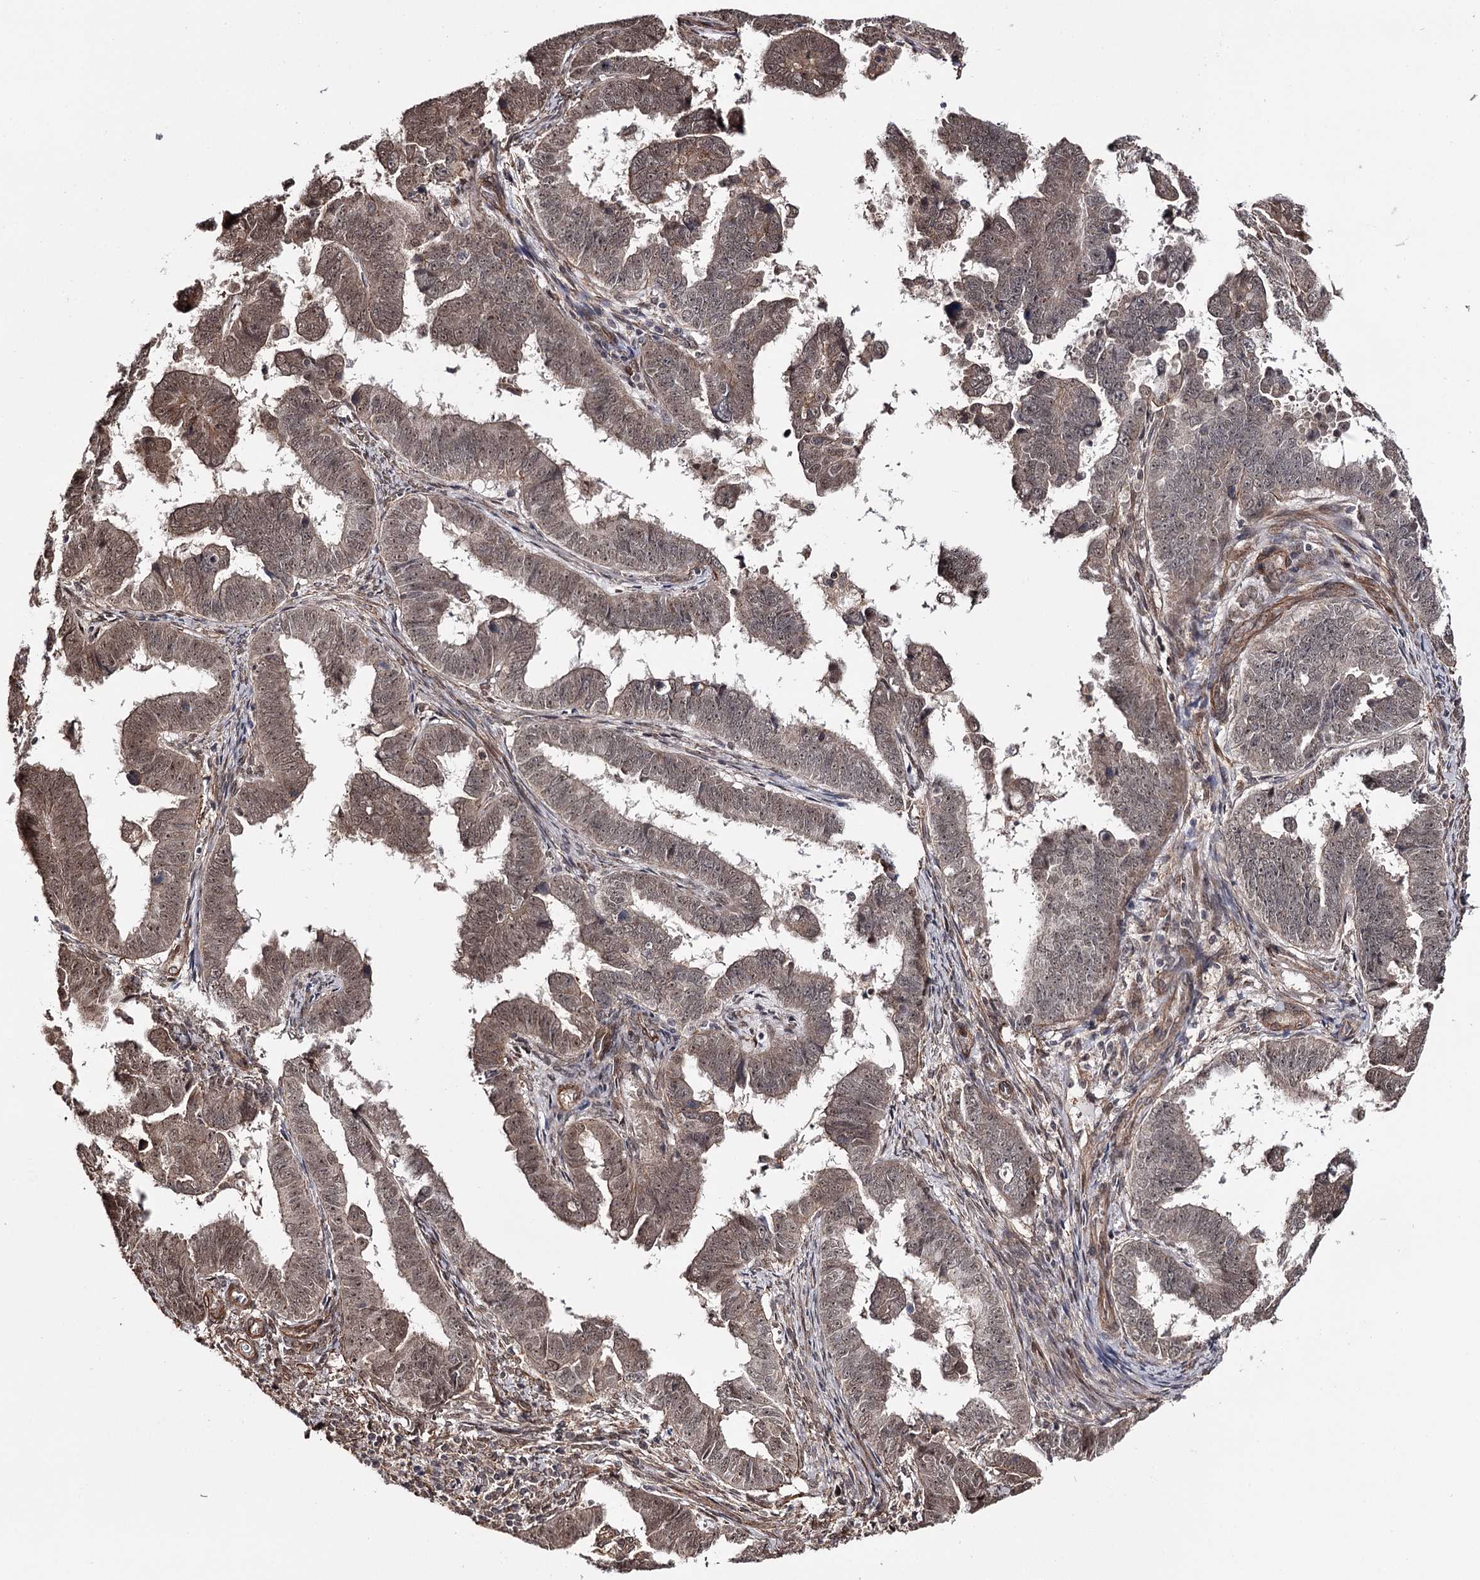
{"staining": {"intensity": "moderate", "quantity": ">75%", "location": "cytoplasmic/membranous,nuclear"}, "tissue": "endometrial cancer", "cell_type": "Tumor cells", "image_type": "cancer", "snomed": [{"axis": "morphology", "description": "Adenocarcinoma, NOS"}, {"axis": "topography", "description": "Endometrium"}], "caption": "DAB (3,3'-diaminobenzidine) immunohistochemical staining of human endometrial adenocarcinoma displays moderate cytoplasmic/membranous and nuclear protein staining in approximately >75% of tumor cells.", "gene": "TTC33", "patient": {"sex": "female", "age": 75}}